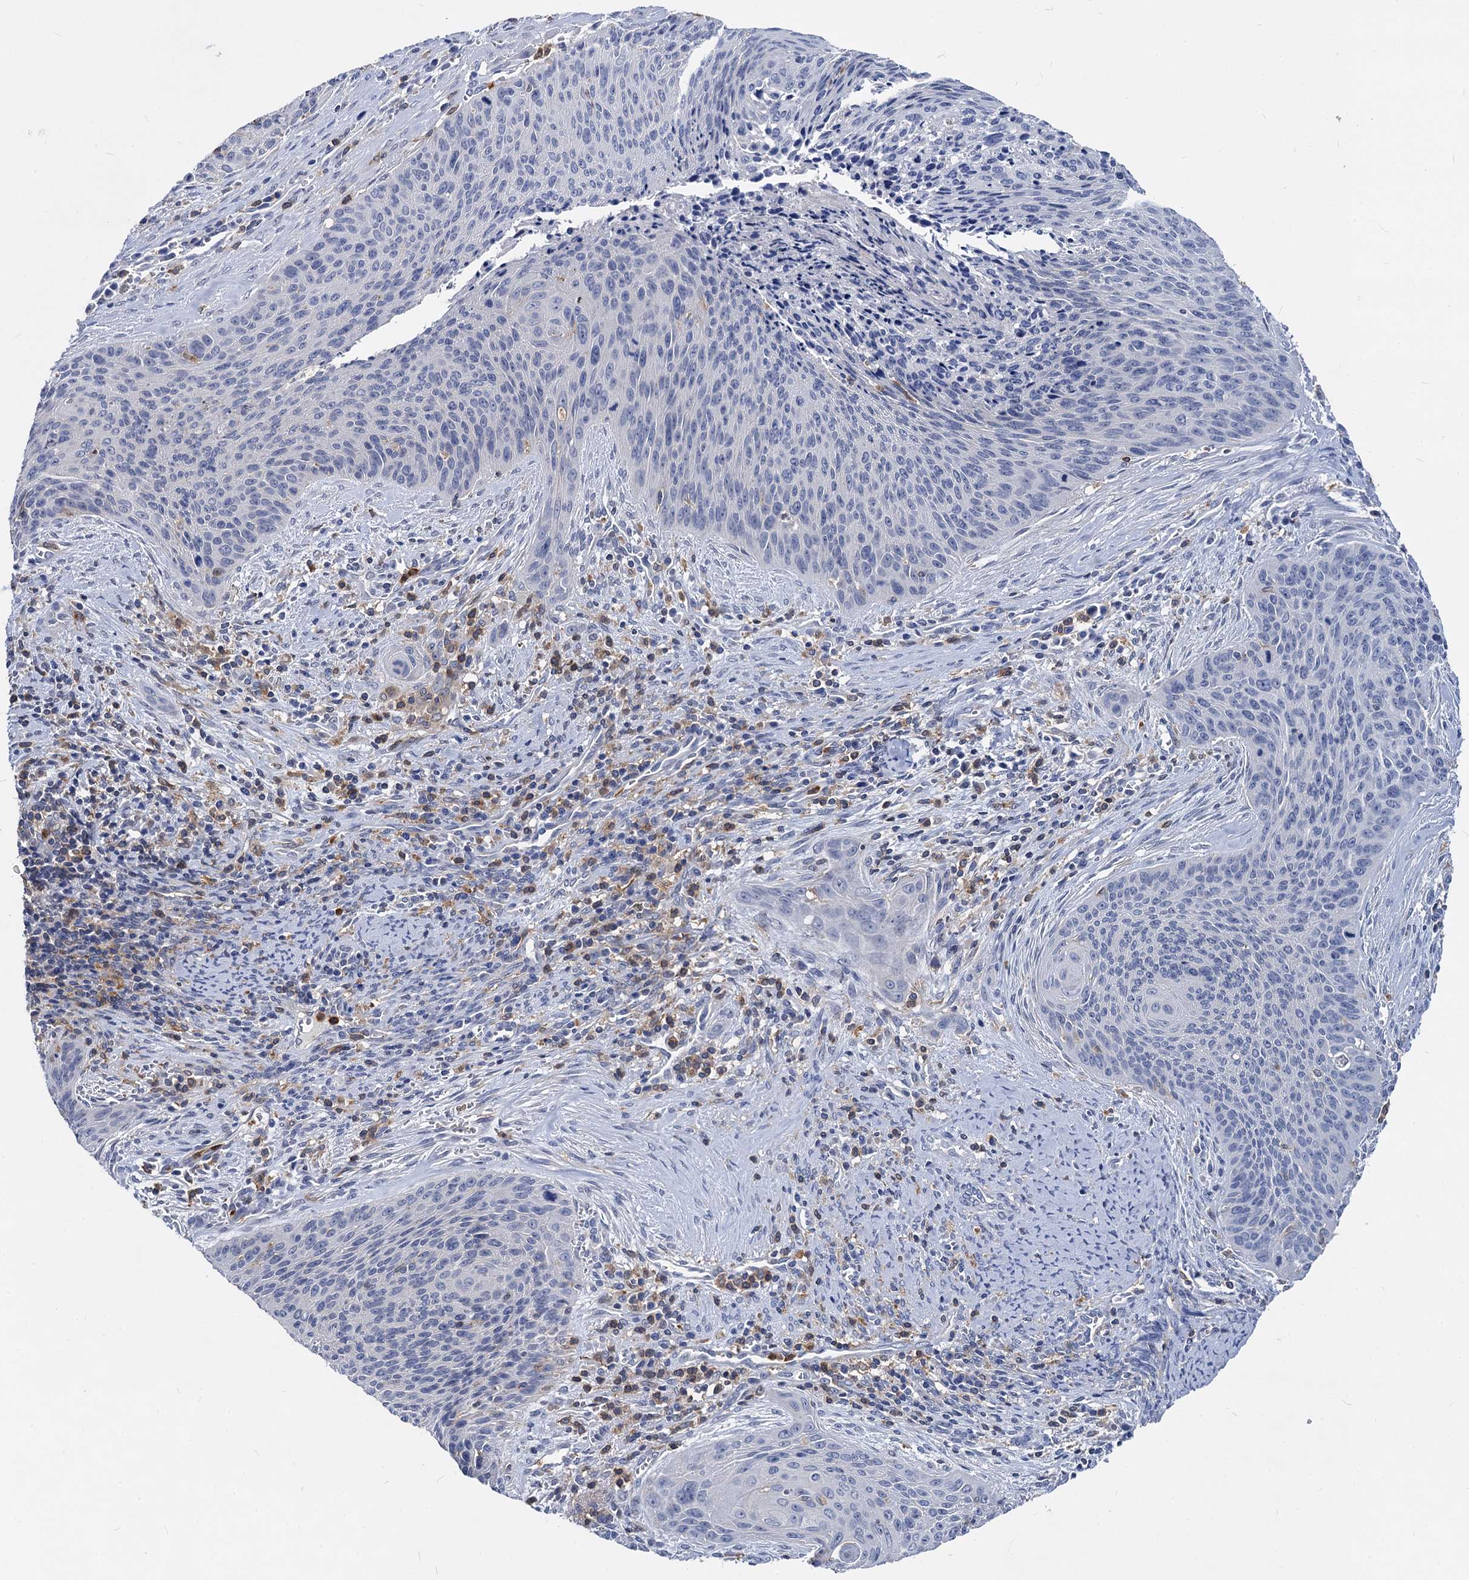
{"staining": {"intensity": "negative", "quantity": "none", "location": "none"}, "tissue": "cervical cancer", "cell_type": "Tumor cells", "image_type": "cancer", "snomed": [{"axis": "morphology", "description": "Squamous cell carcinoma, NOS"}, {"axis": "topography", "description": "Cervix"}], "caption": "An image of cervical cancer stained for a protein reveals no brown staining in tumor cells. (DAB (3,3'-diaminobenzidine) IHC with hematoxylin counter stain).", "gene": "RHOG", "patient": {"sex": "female", "age": 55}}